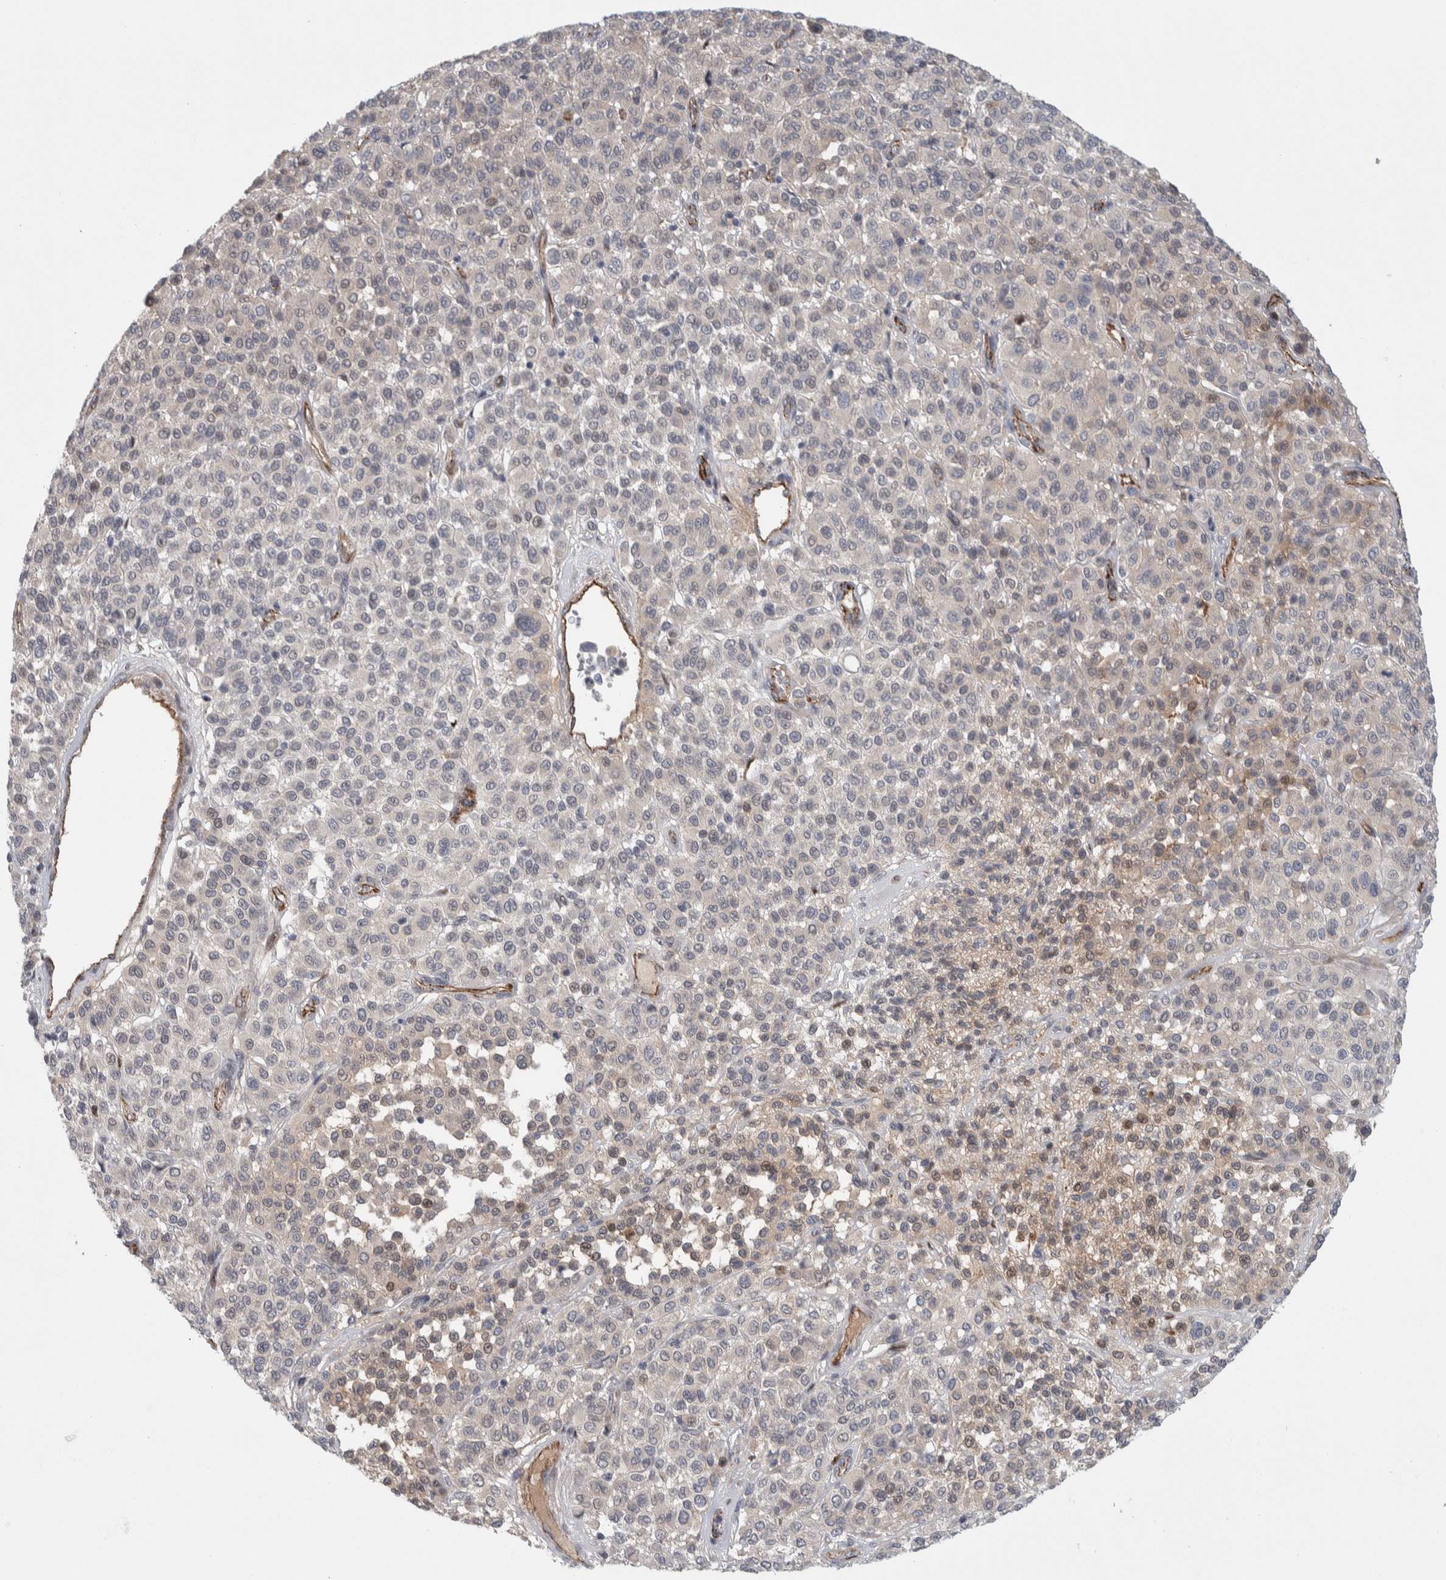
{"staining": {"intensity": "weak", "quantity": "<25%", "location": "cytoplasmic/membranous"}, "tissue": "melanoma", "cell_type": "Tumor cells", "image_type": "cancer", "snomed": [{"axis": "morphology", "description": "Malignant melanoma, Metastatic site"}, {"axis": "topography", "description": "Pancreas"}], "caption": "A micrograph of melanoma stained for a protein reveals no brown staining in tumor cells.", "gene": "ZNF862", "patient": {"sex": "female", "age": 30}}